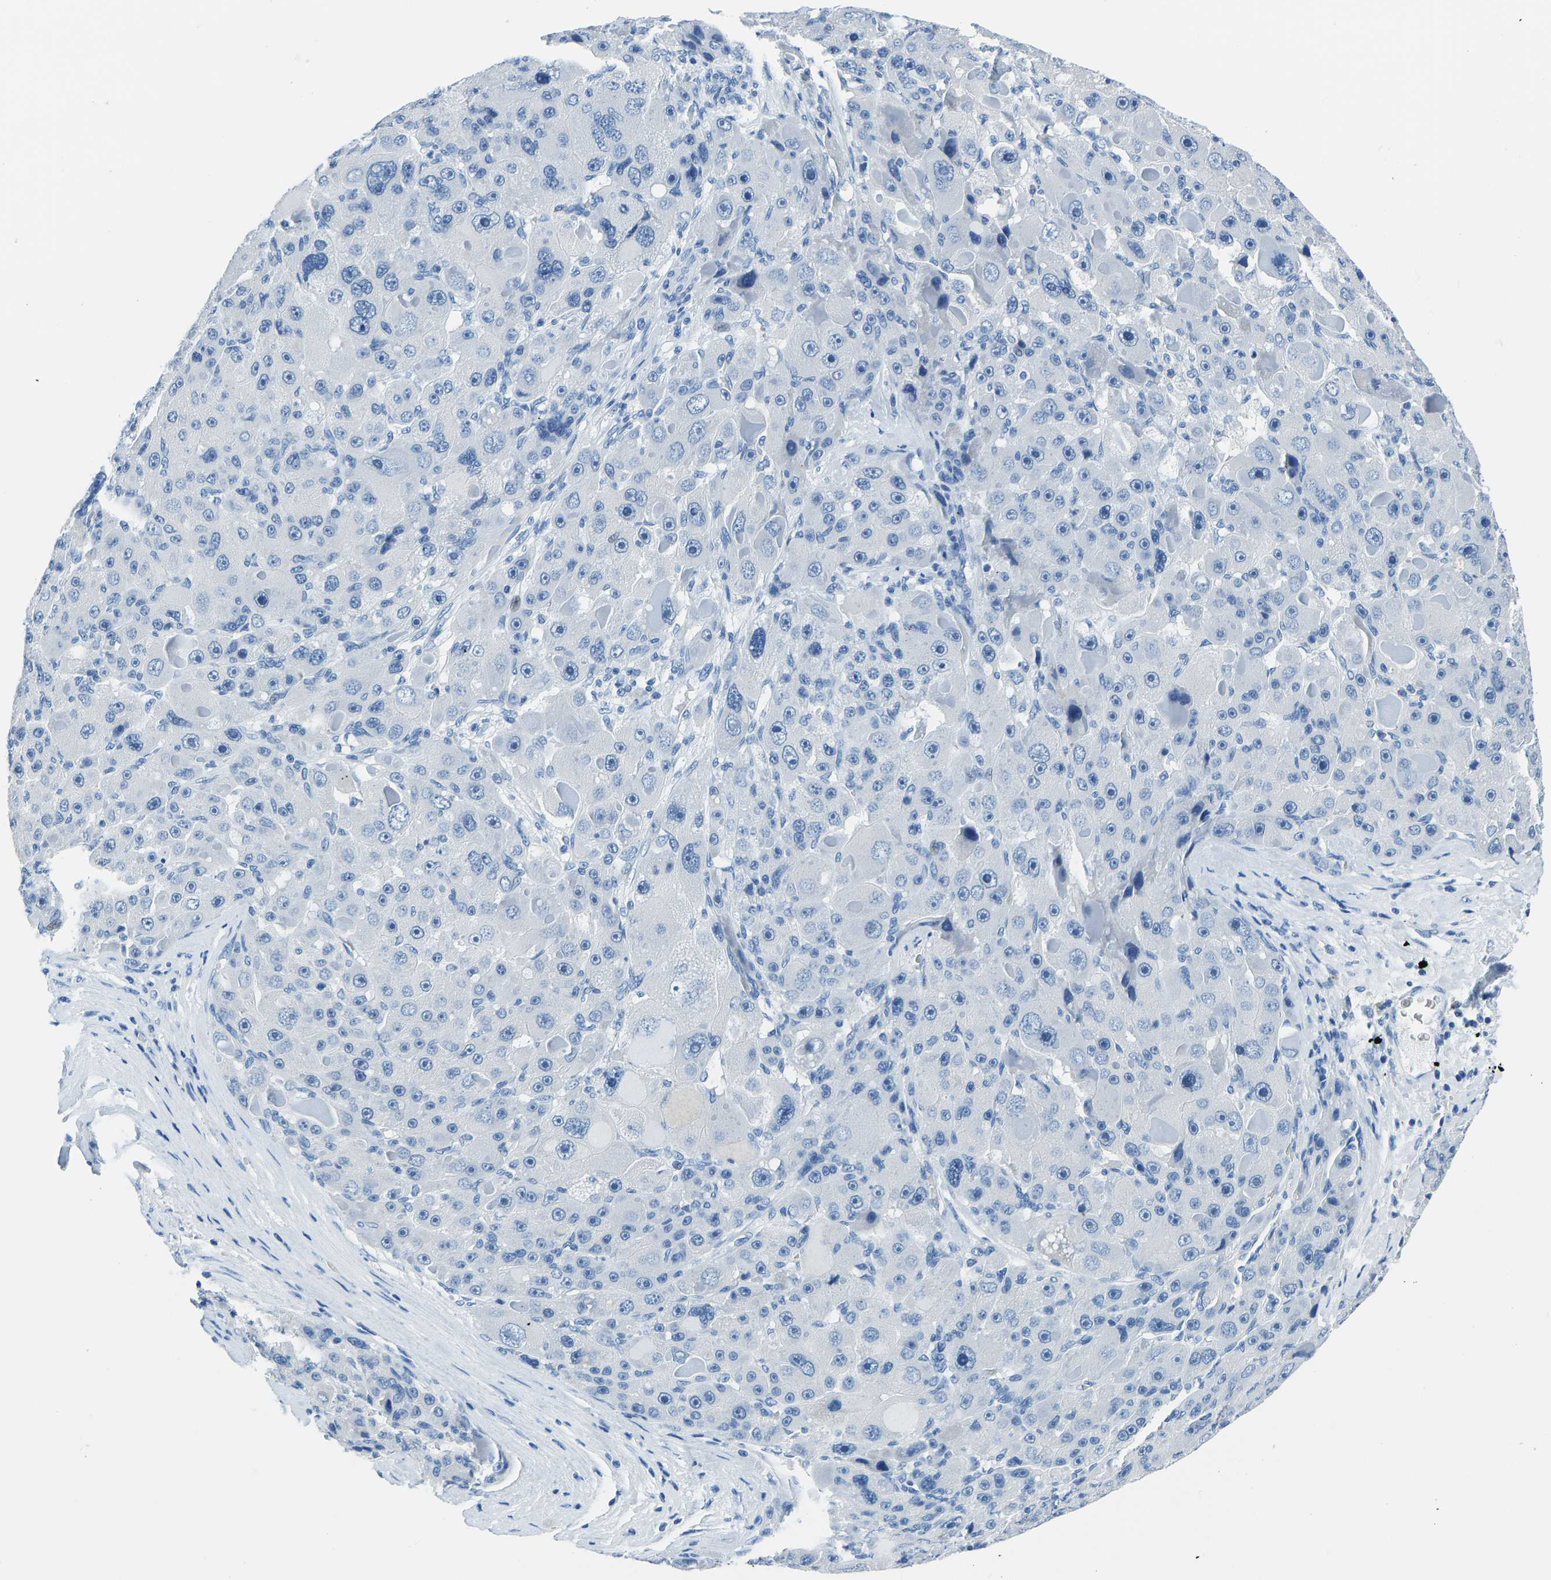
{"staining": {"intensity": "negative", "quantity": "none", "location": "none"}, "tissue": "liver cancer", "cell_type": "Tumor cells", "image_type": "cancer", "snomed": [{"axis": "morphology", "description": "Carcinoma, Hepatocellular, NOS"}, {"axis": "topography", "description": "Liver"}], "caption": "This is a histopathology image of IHC staining of liver cancer (hepatocellular carcinoma), which shows no positivity in tumor cells. (DAB IHC, high magnification).", "gene": "SERPINB3", "patient": {"sex": "male", "age": 76}}